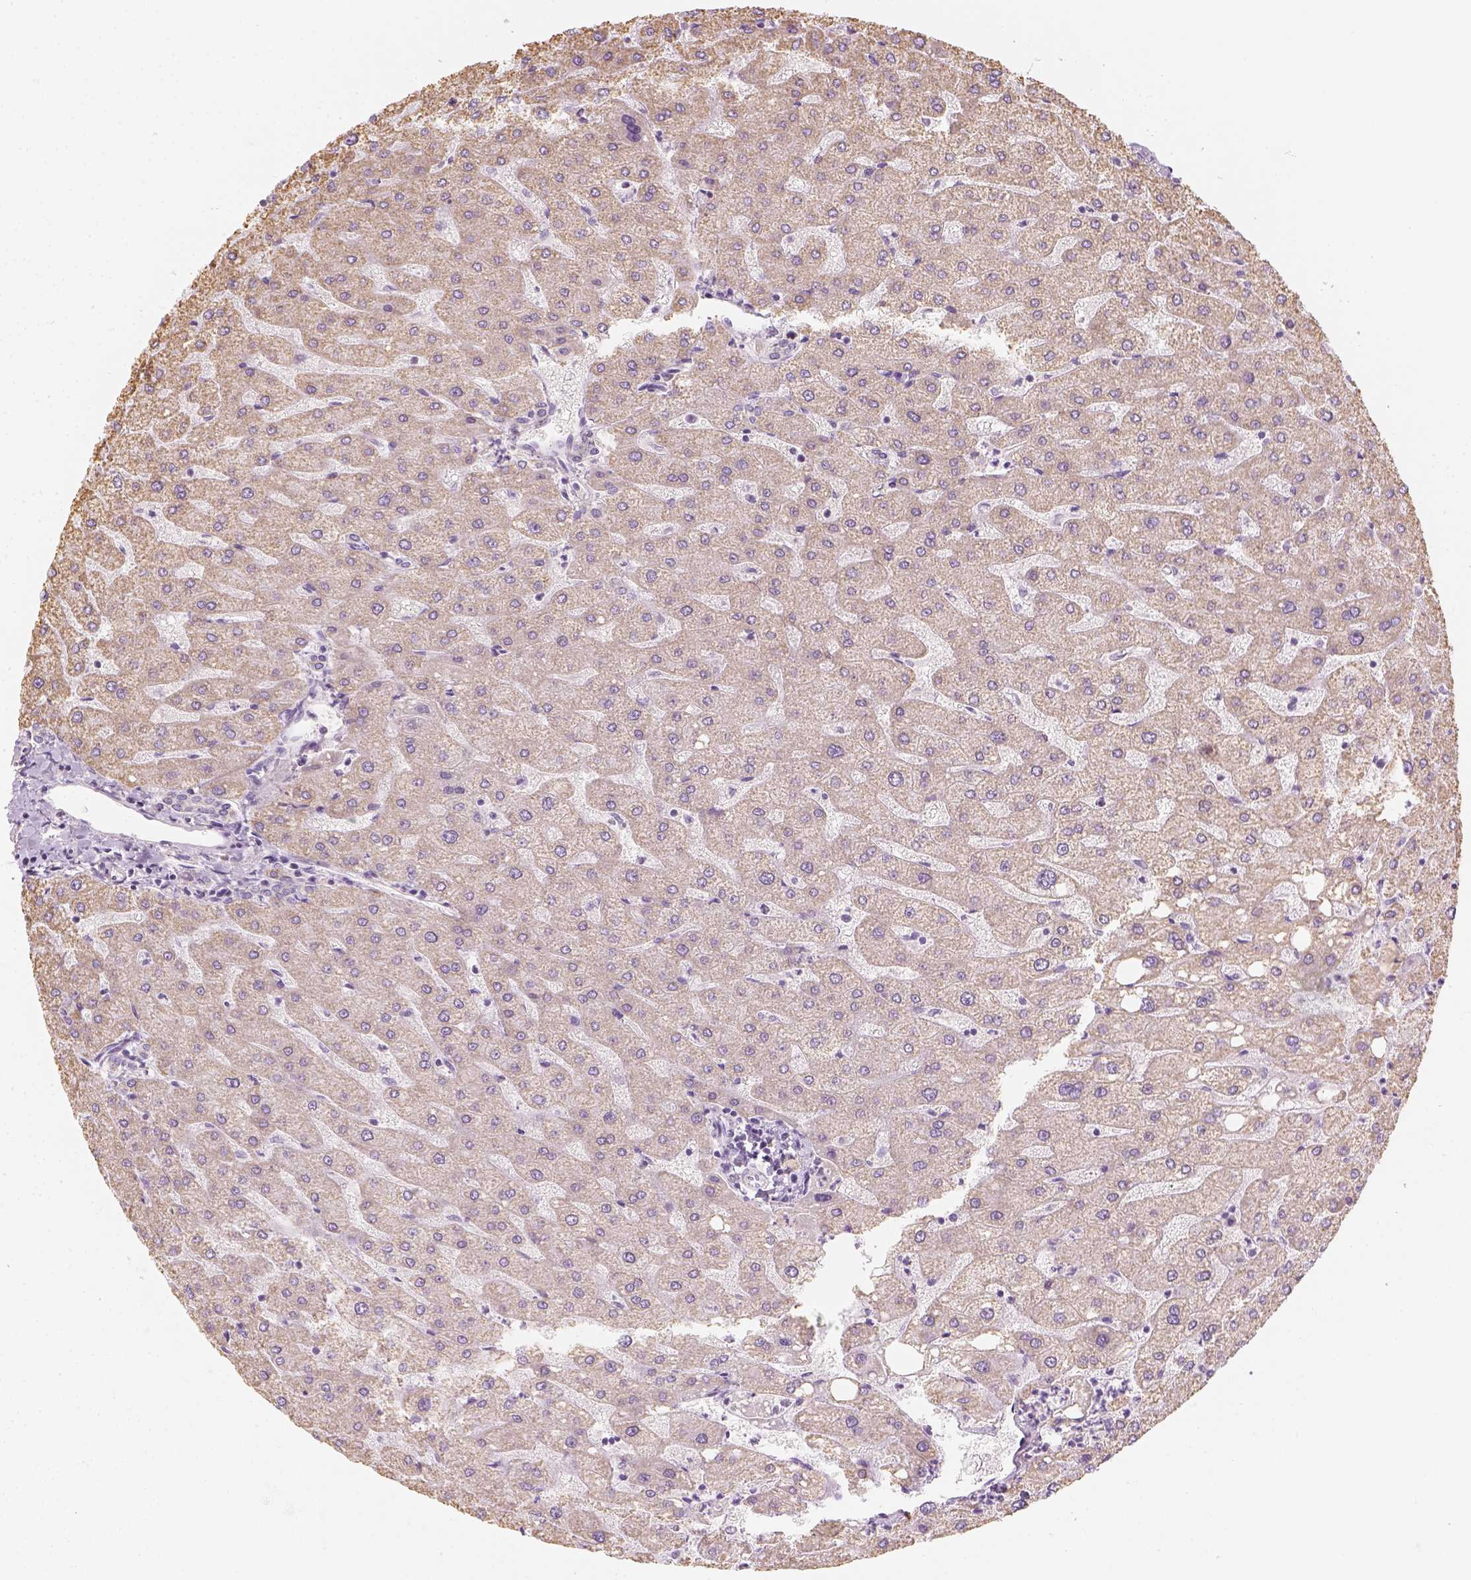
{"staining": {"intensity": "negative", "quantity": "none", "location": "none"}, "tissue": "liver", "cell_type": "Cholangiocytes", "image_type": "normal", "snomed": [{"axis": "morphology", "description": "Normal tissue, NOS"}, {"axis": "topography", "description": "Liver"}], "caption": "This histopathology image is of benign liver stained with IHC to label a protein in brown with the nuclei are counter-stained blue. There is no staining in cholangiocytes. The staining was performed using DAB (3,3'-diaminobenzidine) to visualize the protein expression in brown, while the nuclei were stained in blue with hematoxylin (Magnification: 20x).", "gene": "LCA5", "patient": {"sex": "male", "age": 67}}